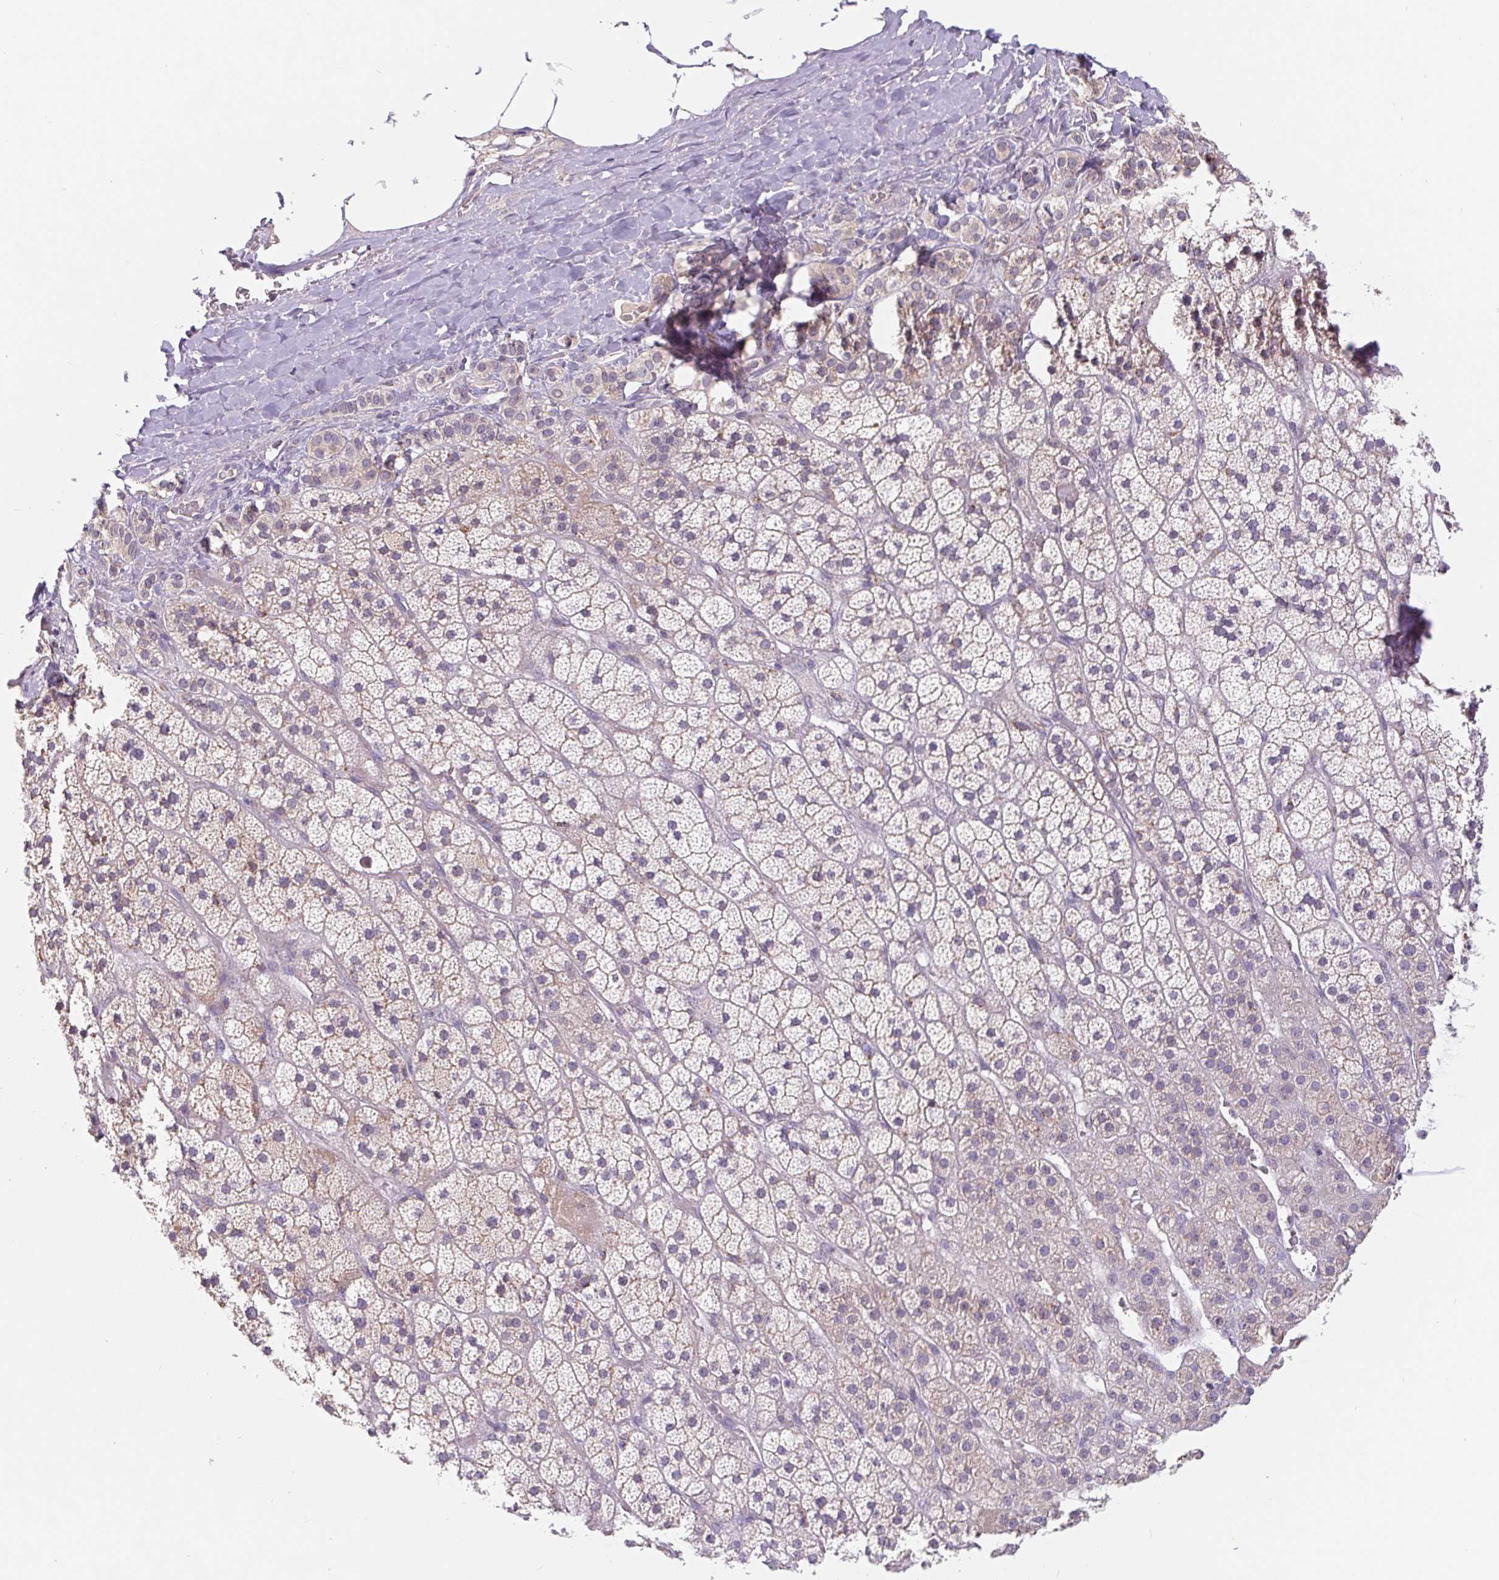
{"staining": {"intensity": "weak", "quantity": "25%-75%", "location": "cytoplasmic/membranous"}, "tissue": "adrenal gland", "cell_type": "Glandular cells", "image_type": "normal", "snomed": [{"axis": "morphology", "description": "Normal tissue, NOS"}, {"axis": "topography", "description": "Adrenal gland"}], "caption": "Immunohistochemistry (IHC) (DAB (3,3'-diaminobenzidine)) staining of unremarkable adrenal gland shows weak cytoplasmic/membranous protein positivity in approximately 25%-75% of glandular cells. The protein of interest is shown in brown color, while the nuclei are stained blue.", "gene": "EMC6", "patient": {"sex": "male", "age": 57}}